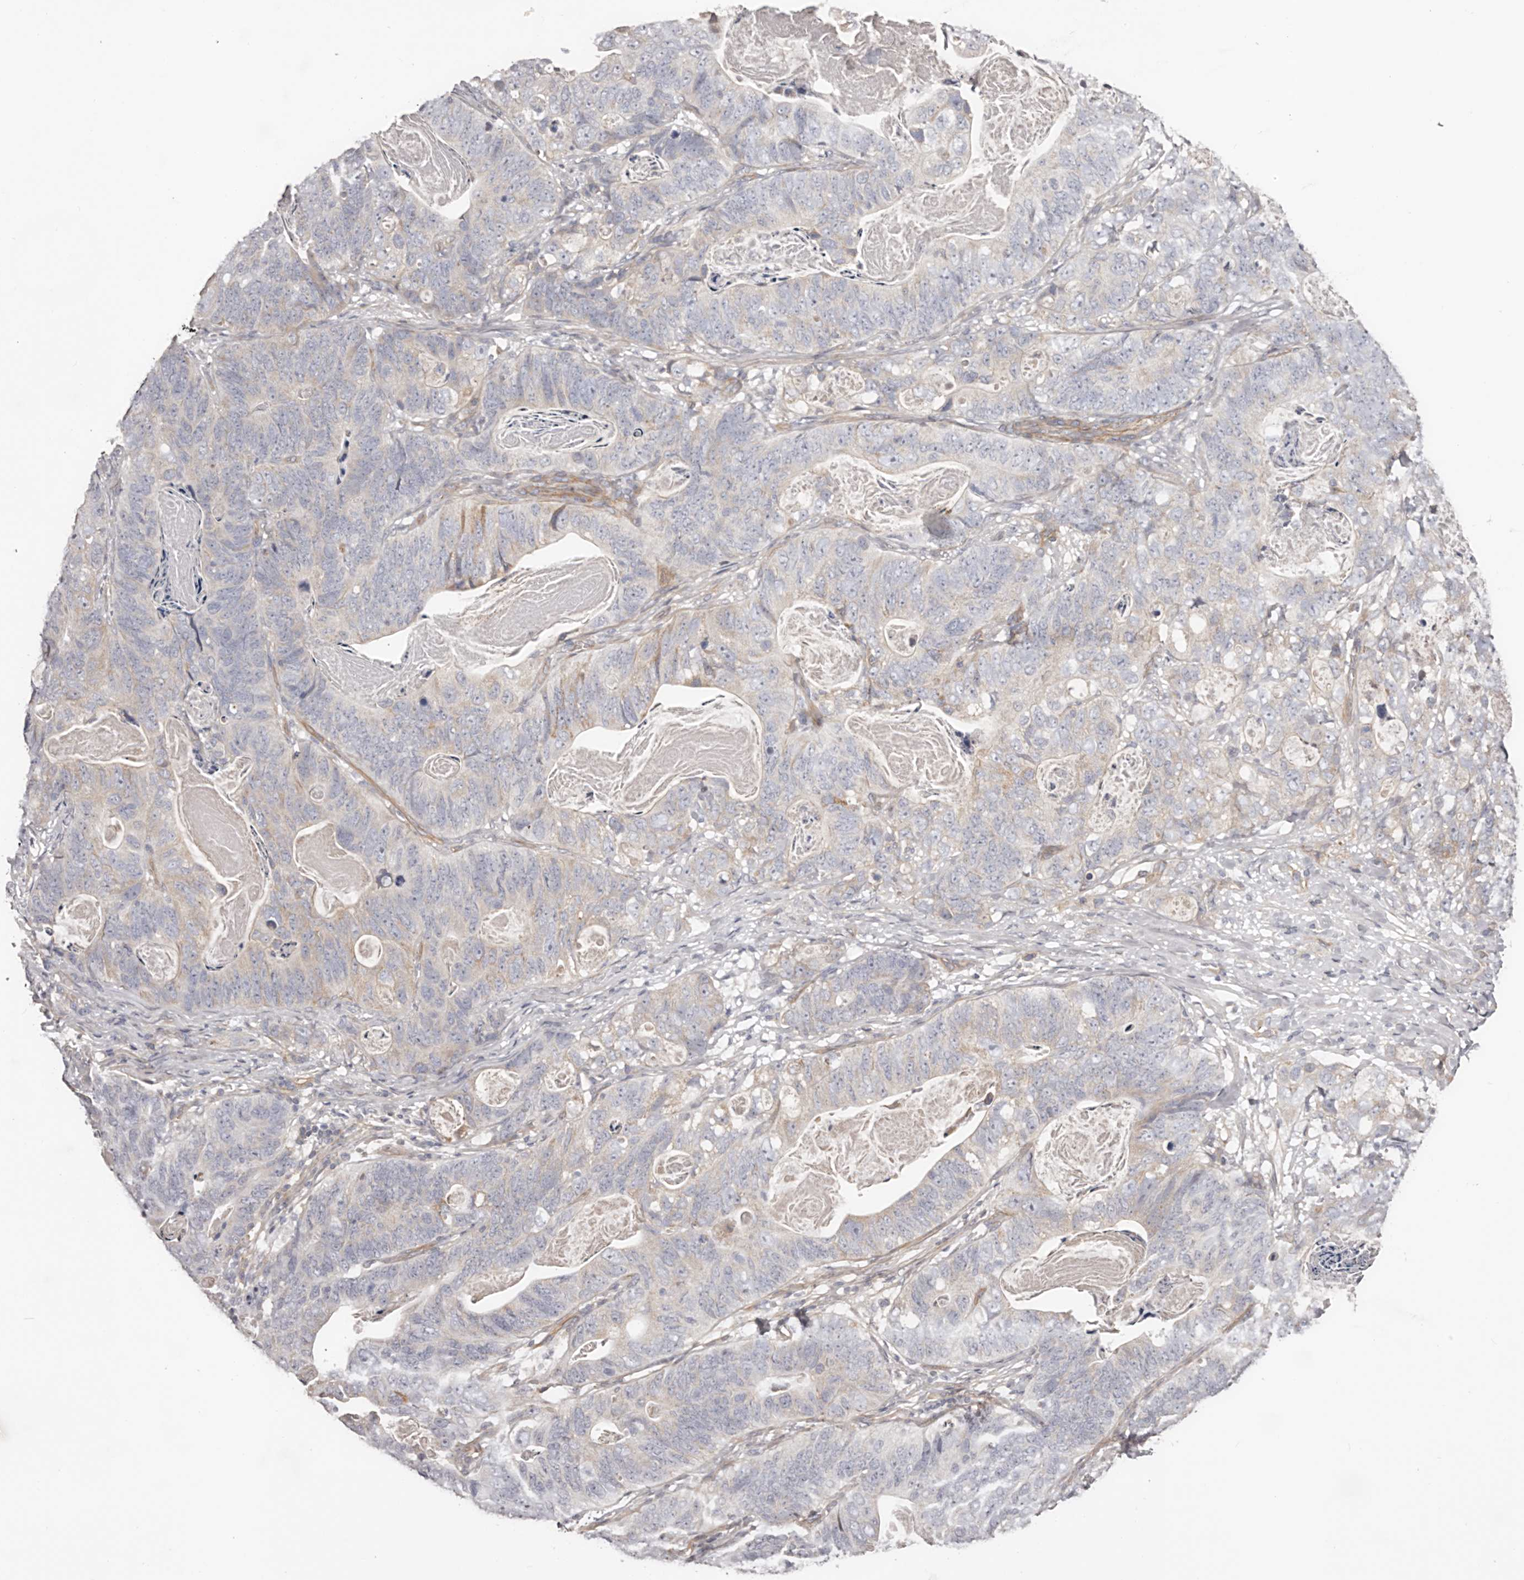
{"staining": {"intensity": "negative", "quantity": "none", "location": "none"}, "tissue": "stomach cancer", "cell_type": "Tumor cells", "image_type": "cancer", "snomed": [{"axis": "morphology", "description": "Normal tissue, NOS"}, {"axis": "morphology", "description": "Adenocarcinoma, NOS"}, {"axis": "topography", "description": "Stomach"}], "caption": "Tumor cells show no significant staining in stomach cancer (adenocarcinoma).", "gene": "DMRT2", "patient": {"sex": "female", "age": 89}}